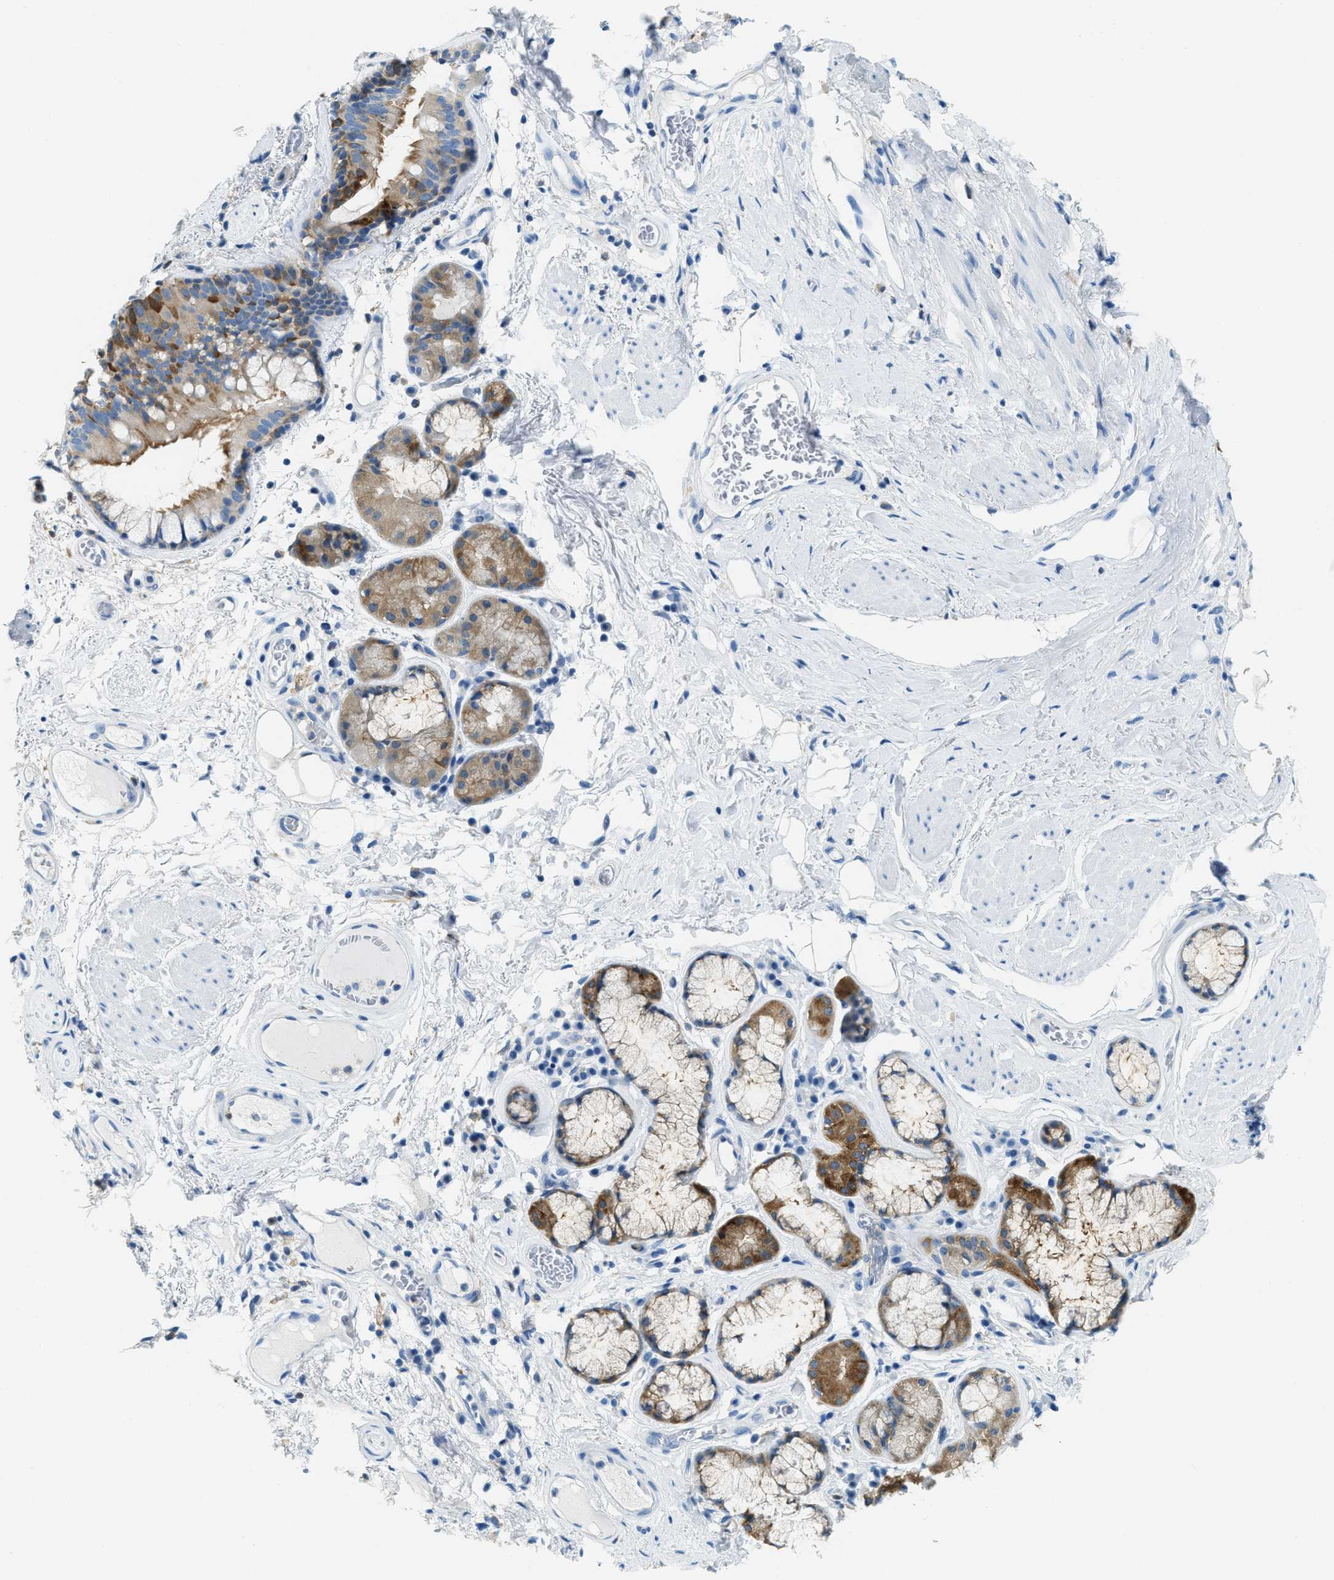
{"staining": {"intensity": "moderate", "quantity": ">75%", "location": "cytoplasmic/membranous"}, "tissue": "bronchus", "cell_type": "Respiratory epithelial cells", "image_type": "normal", "snomed": [{"axis": "morphology", "description": "Normal tissue, NOS"}, {"axis": "topography", "description": "Cartilage tissue"}], "caption": "Bronchus stained for a protein (brown) reveals moderate cytoplasmic/membranous positive expression in approximately >75% of respiratory epithelial cells.", "gene": "MATCAP2", "patient": {"sex": "female", "age": 63}}